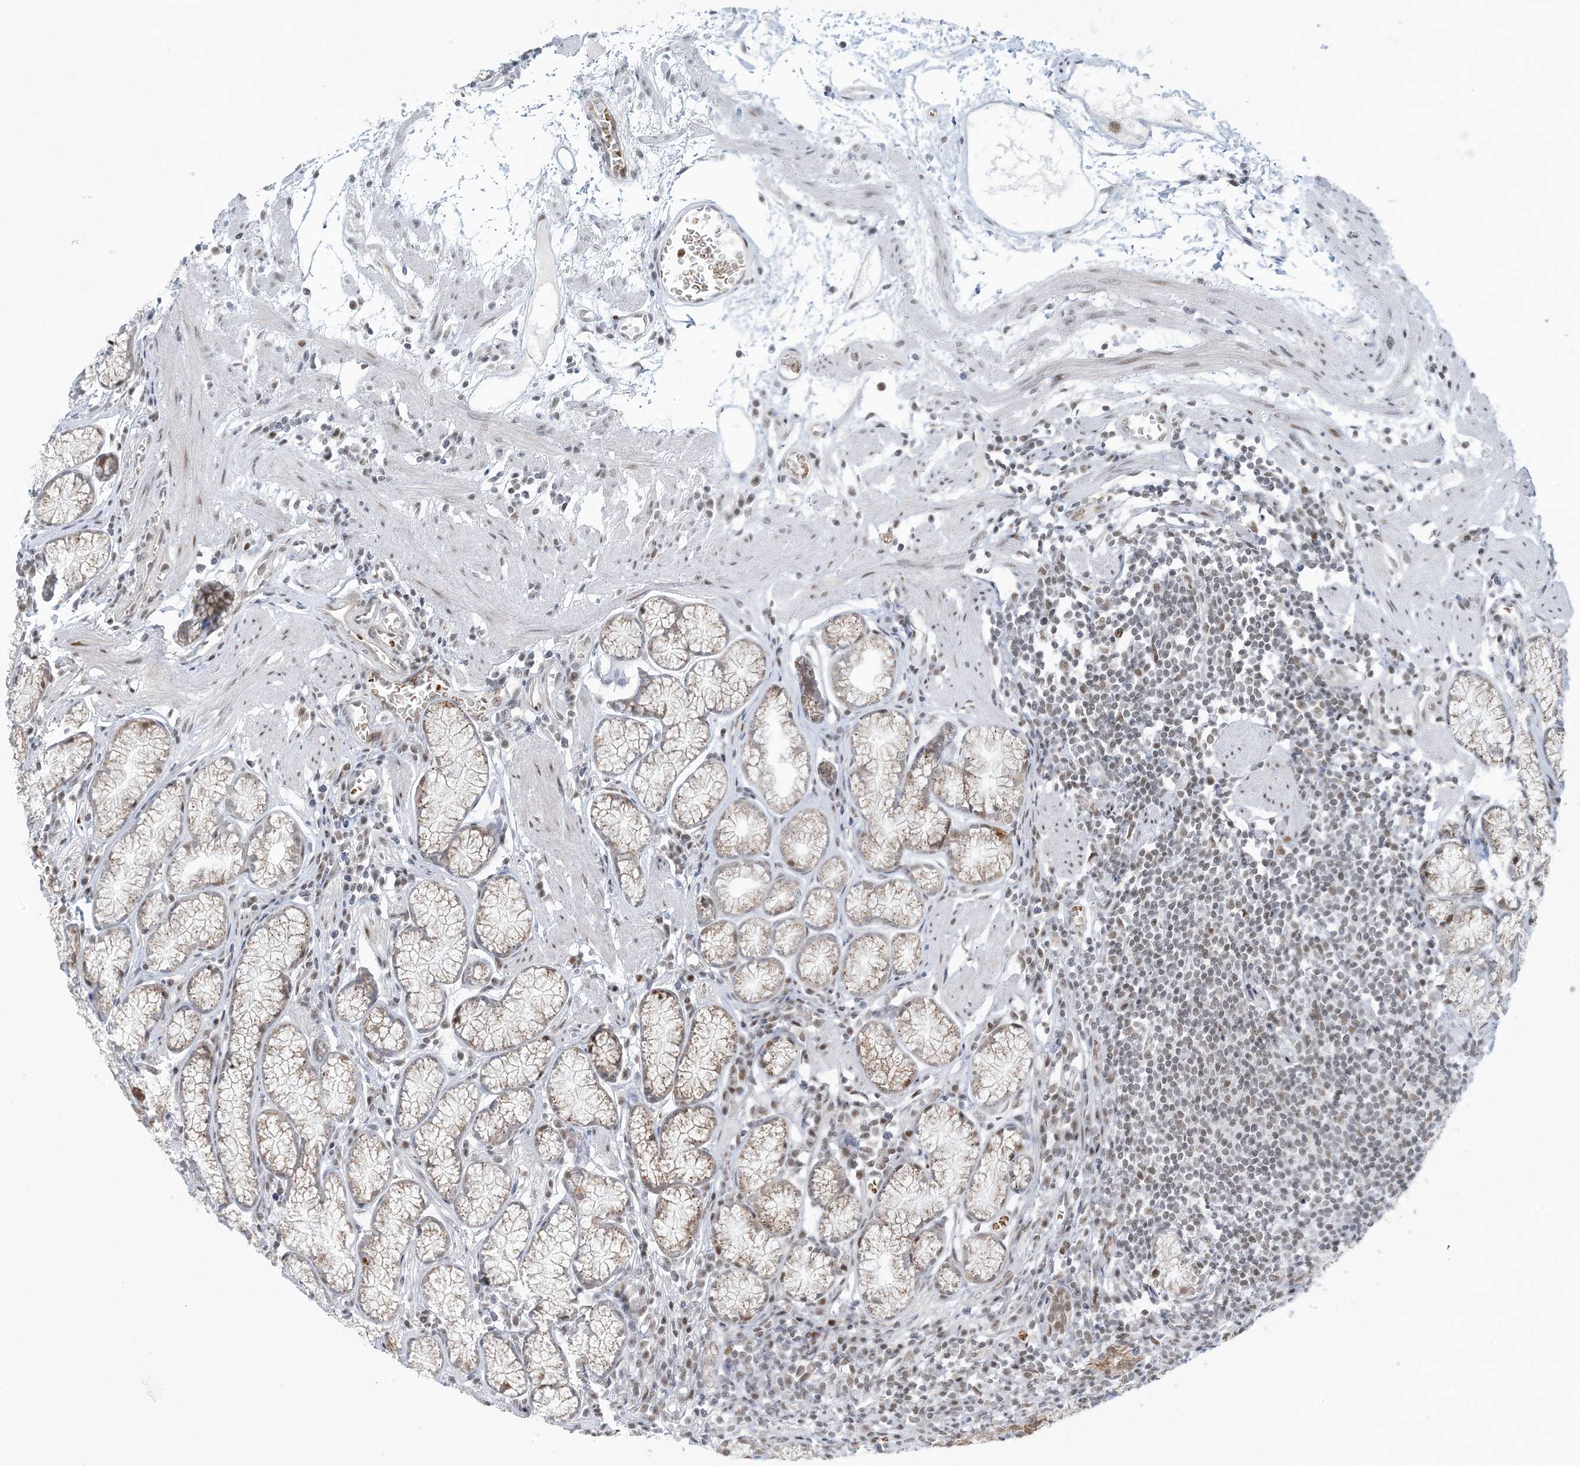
{"staining": {"intensity": "moderate", "quantity": ">75%", "location": "cytoplasmic/membranous,nuclear"}, "tissue": "stomach", "cell_type": "Glandular cells", "image_type": "normal", "snomed": [{"axis": "morphology", "description": "Normal tissue, NOS"}, {"axis": "topography", "description": "Stomach"}], "caption": "The micrograph demonstrates staining of benign stomach, revealing moderate cytoplasmic/membranous,nuclear protein staining (brown color) within glandular cells.", "gene": "ECT2L", "patient": {"sex": "male", "age": 55}}